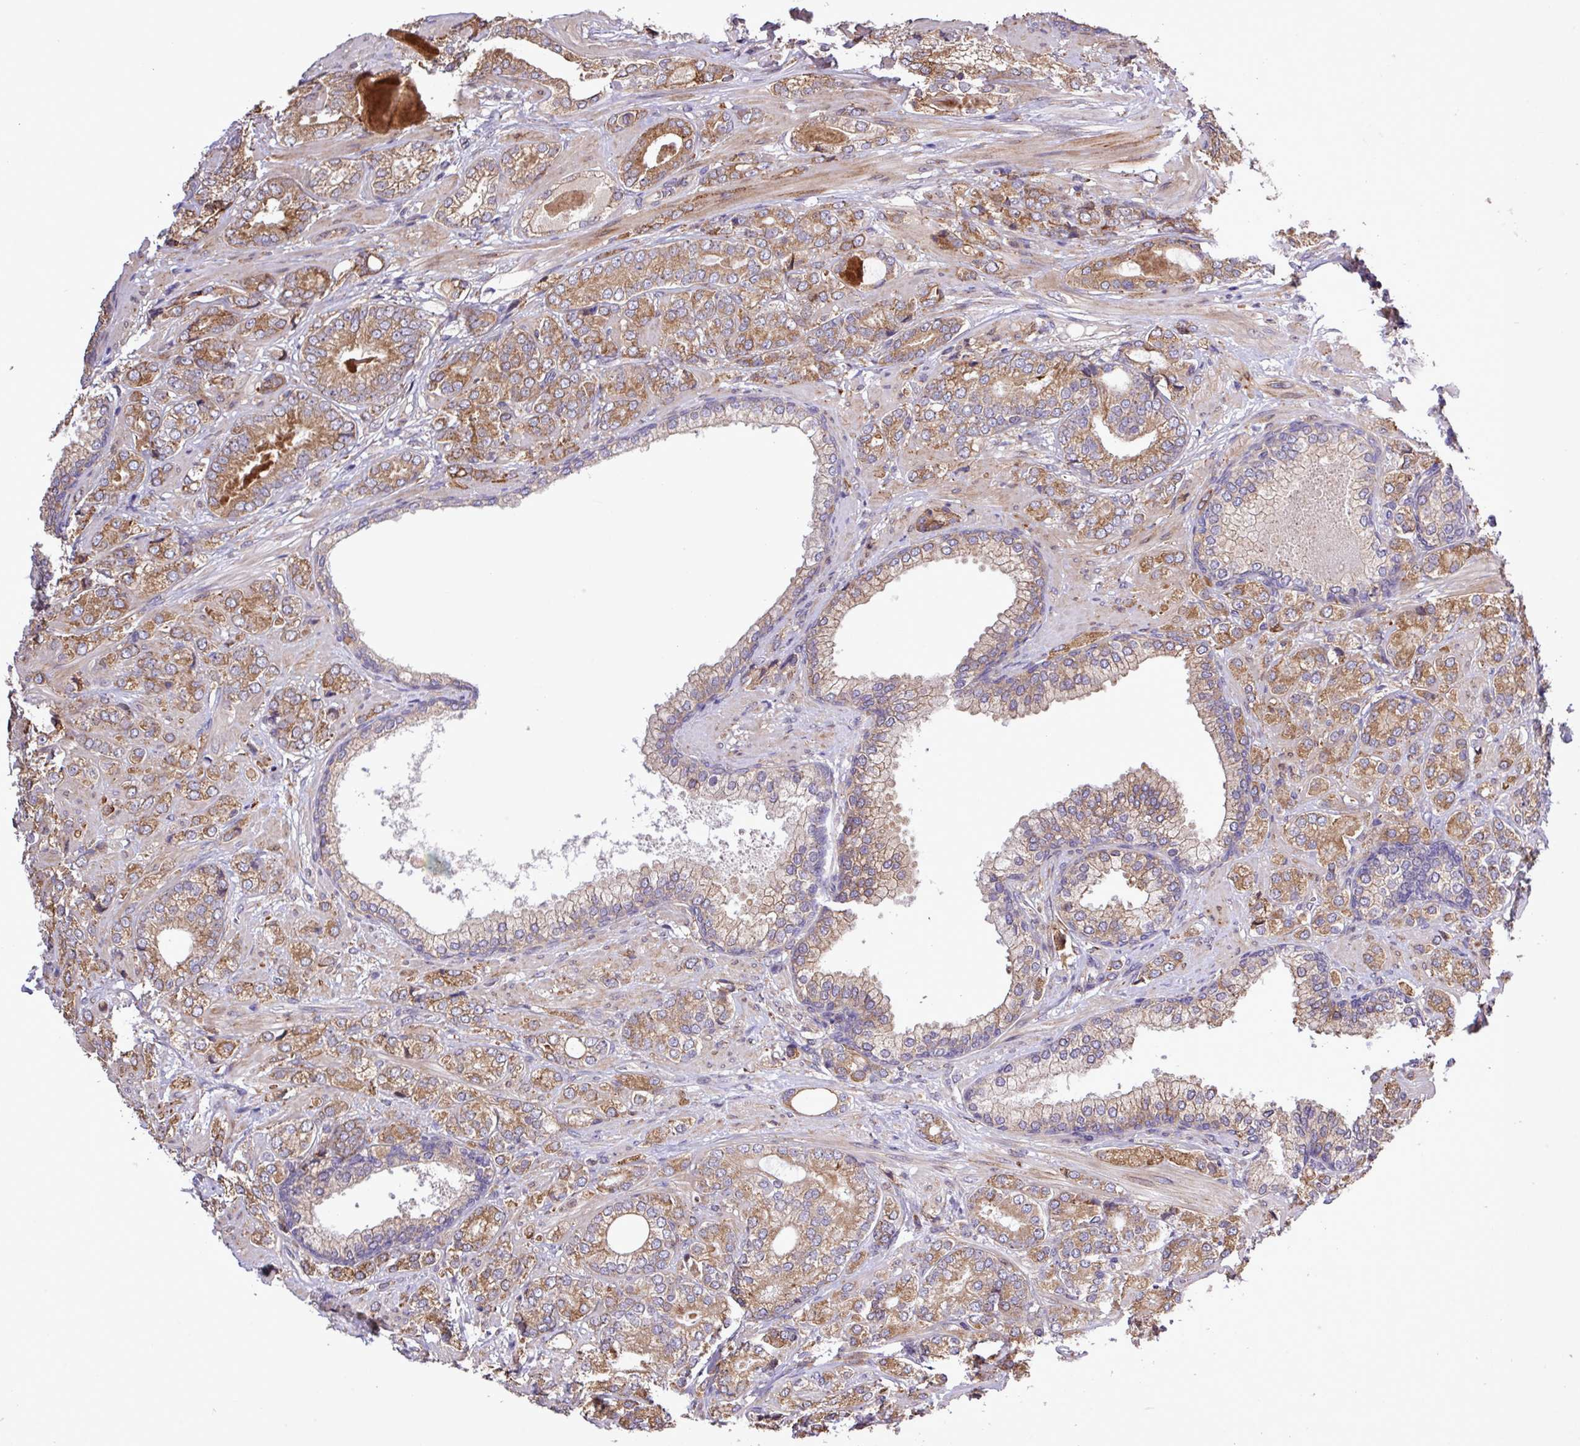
{"staining": {"intensity": "moderate", "quantity": ">75%", "location": "cytoplasmic/membranous"}, "tissue": "prostate cancer", "cell_type": "Tumor cells", "image_type": "cancer", "snomed": [{"axis": "morphology", "description": "Adenocarcinoma, High grade"}, {"axis": "topography", "description": "Prostate"}], "caption": "High-grade adenocarcinoma (prostate) stained with IHC reveals moderate cytoplasmic/membranous staining in approximately >75% of tumor cells. (DAB = brown stain, brightfield microscopy at high magnification).", "gene": "MEGF6", "patient": {"sex": "male", "age": 60}}